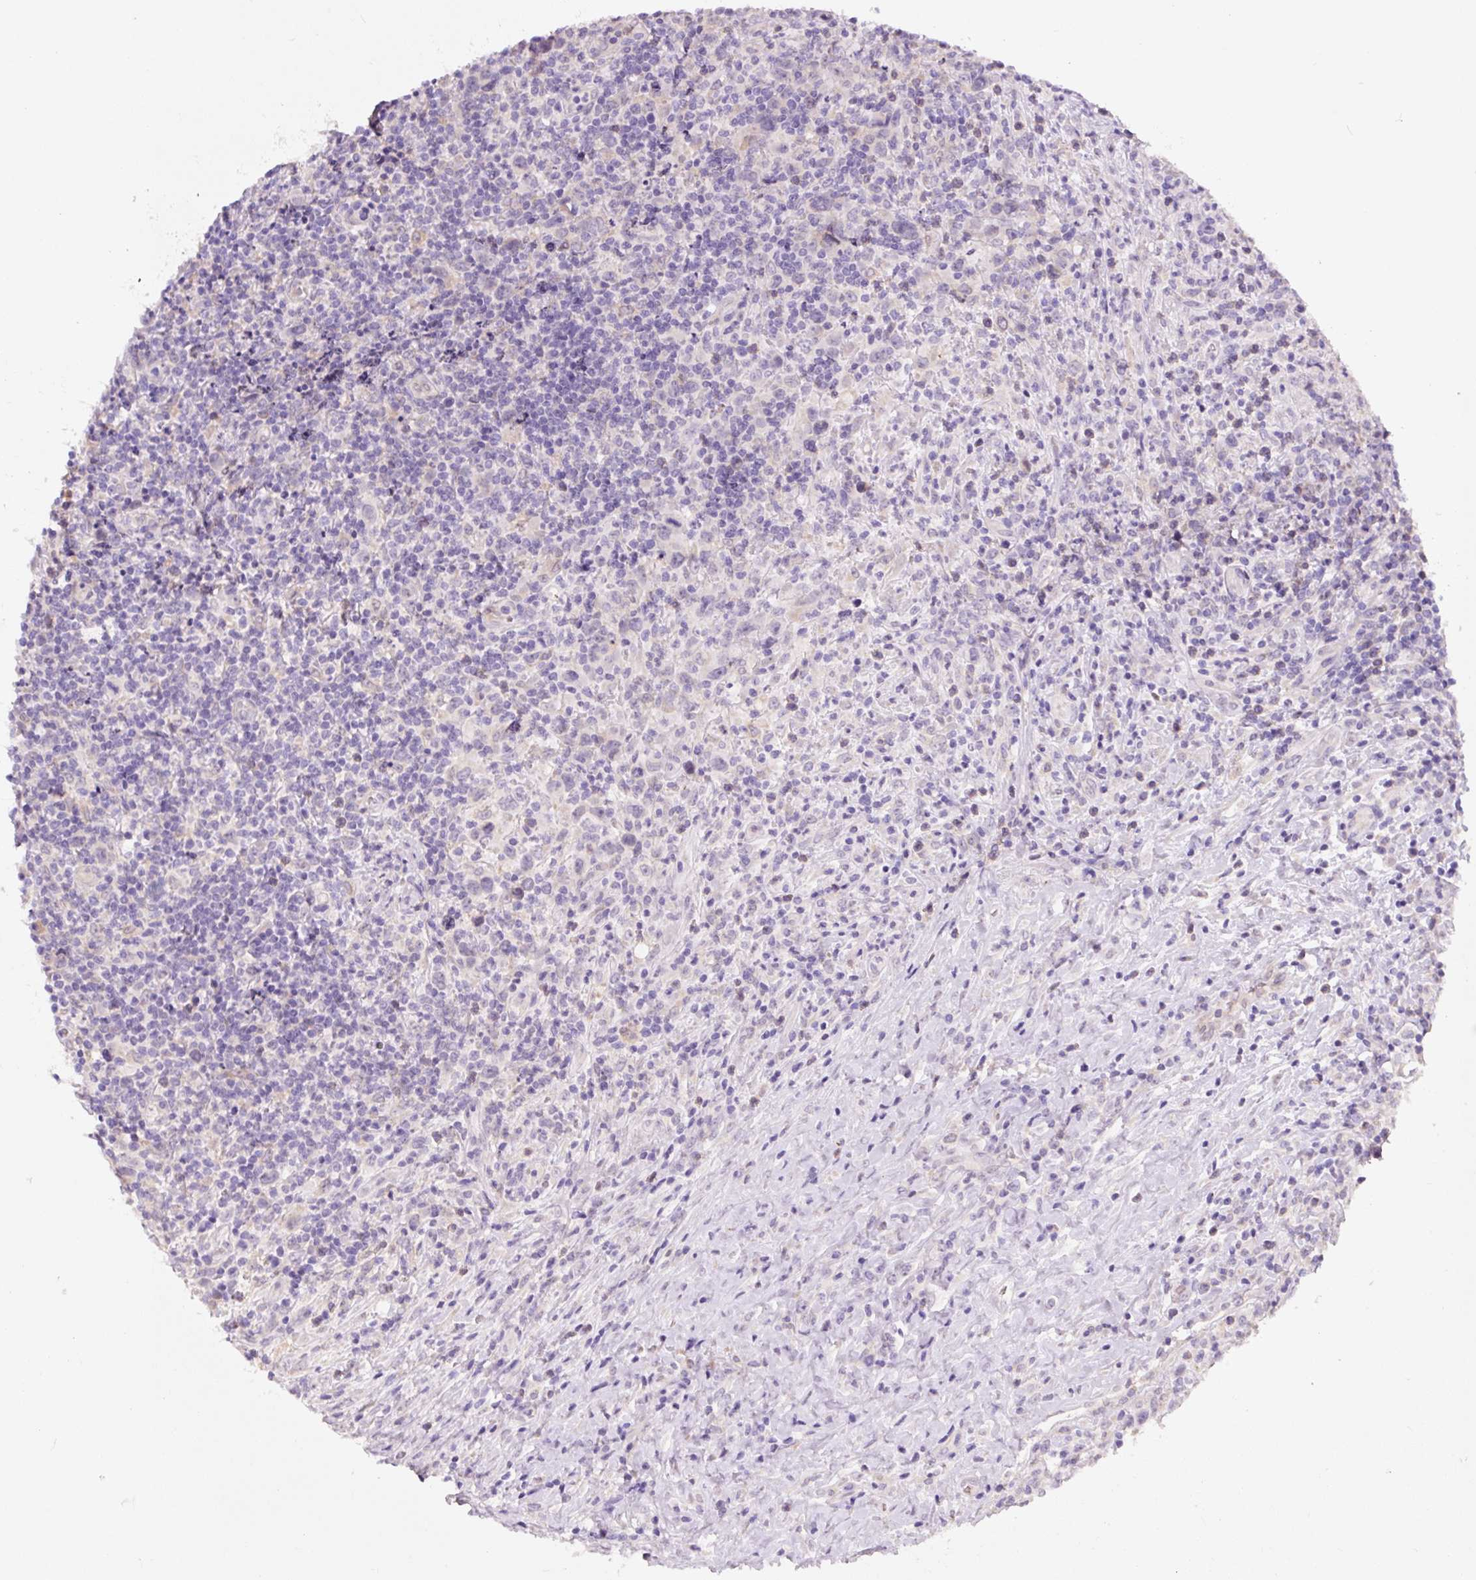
{"staining": {"intensity": "negative", "quantity": "none", "location": "none"}, "tissue": "lymphoma", "cell_type": "Tumor cells", "image_type": "cancer", "snomed": [{"axis": "morphology", "description": "Hodgkin's disease, NOS"}, {"axis": "topography", "description": "Lymph node"}], "caption": "Lymphoma was stained to show a protein in brown. There is no significant positivity in tumor cells.", "gene": "ASRGL1", "patient": {"sex": "female", "age": 18}}